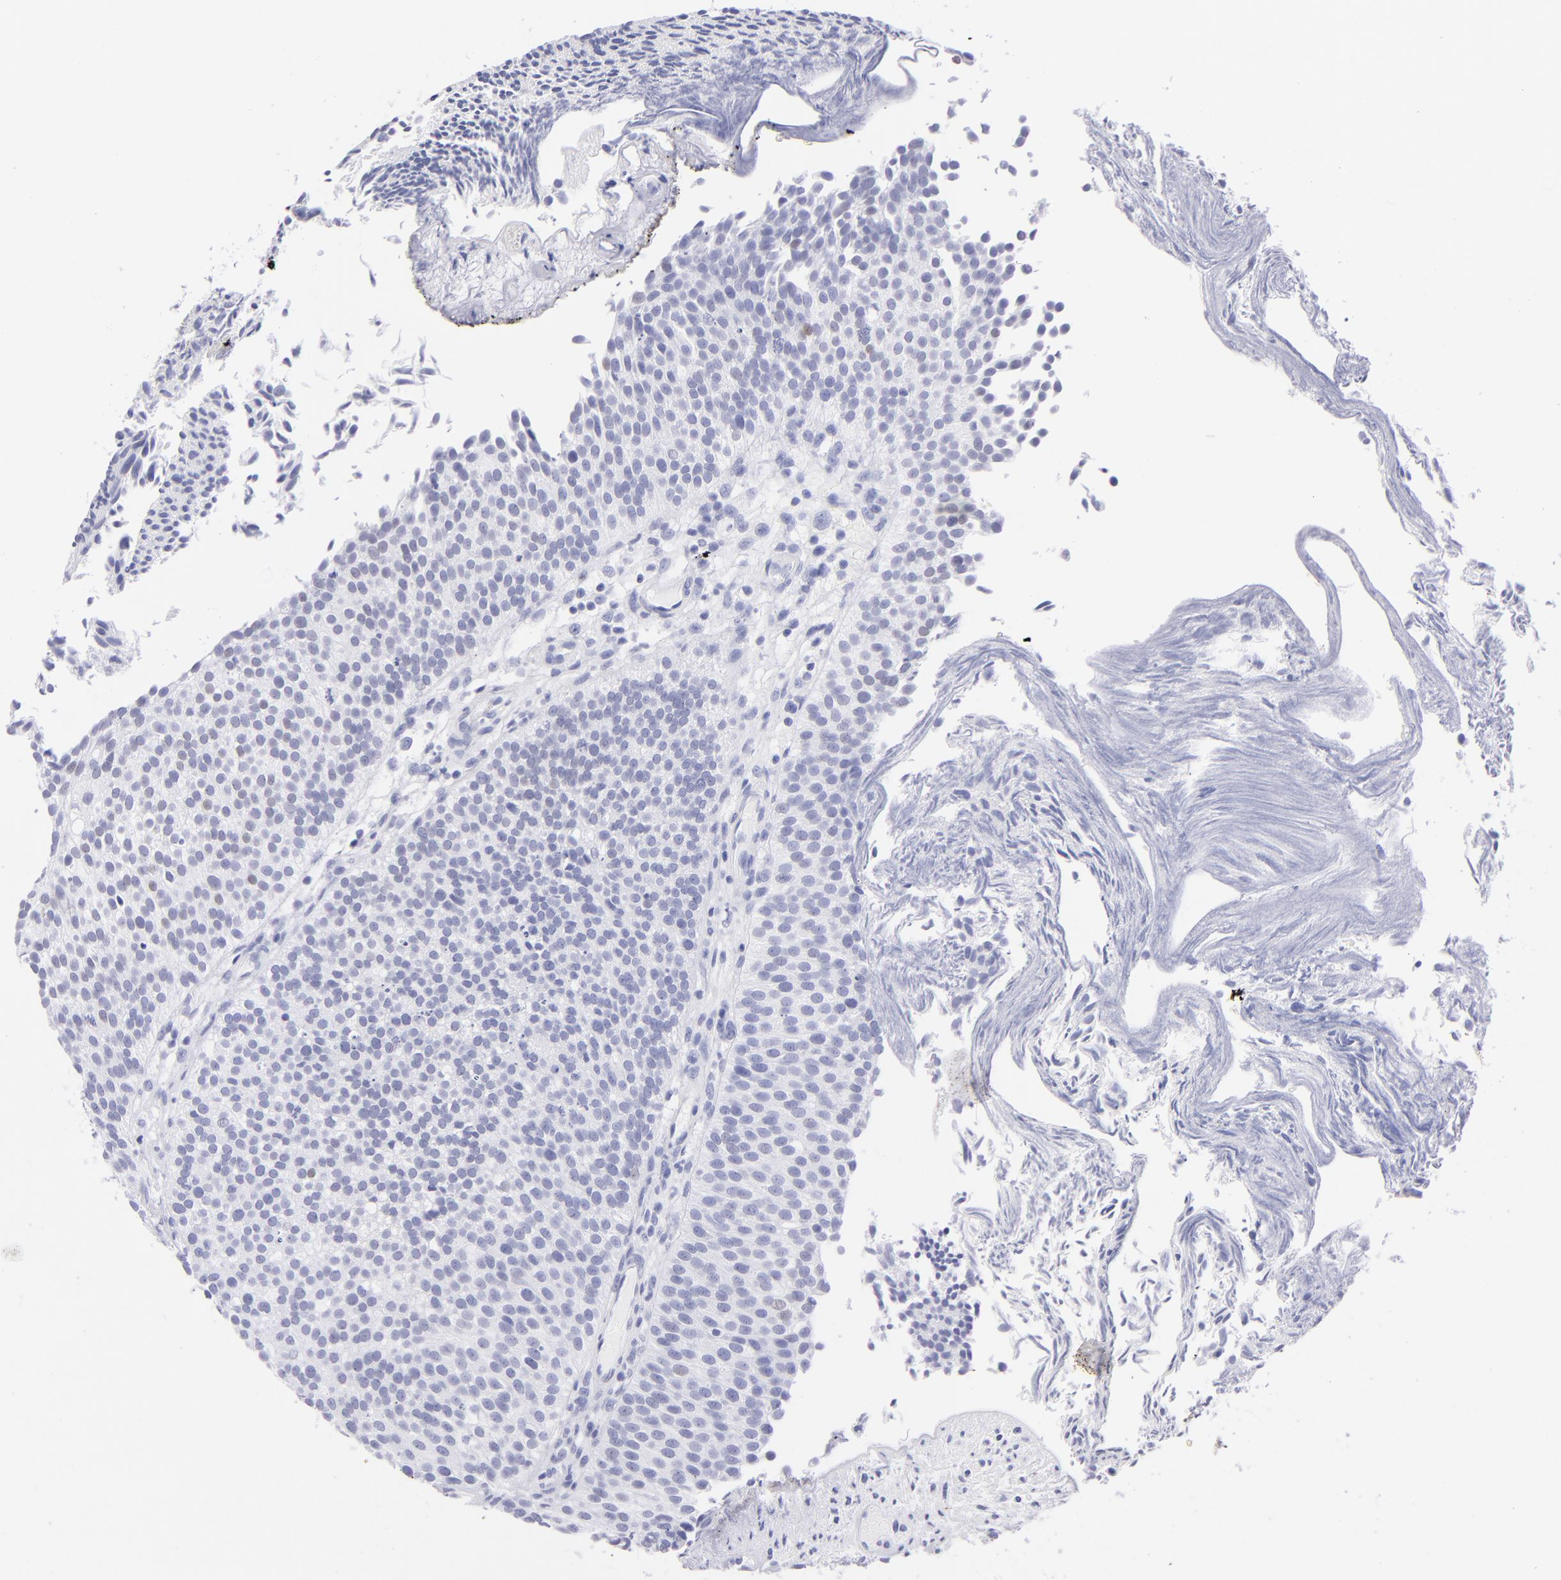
{"staining": {"intensity": "negative", "quantity": "none", "location": "none"}, "tissue": "urothelial cancer", "cell_type": "Tumor cells", "image_type": "cancer", "snomed": [{"axis": "morphology", "description": "Urothelial carcinoma, Low grade"}, {"axis": "topography", "description": "Urinary bladder"}], "caption": "Tumor cells are negative for brown protein staining in urothelial cancer.", "gene": "PRPH", "patient": {"sex": "male", "age": 84}}